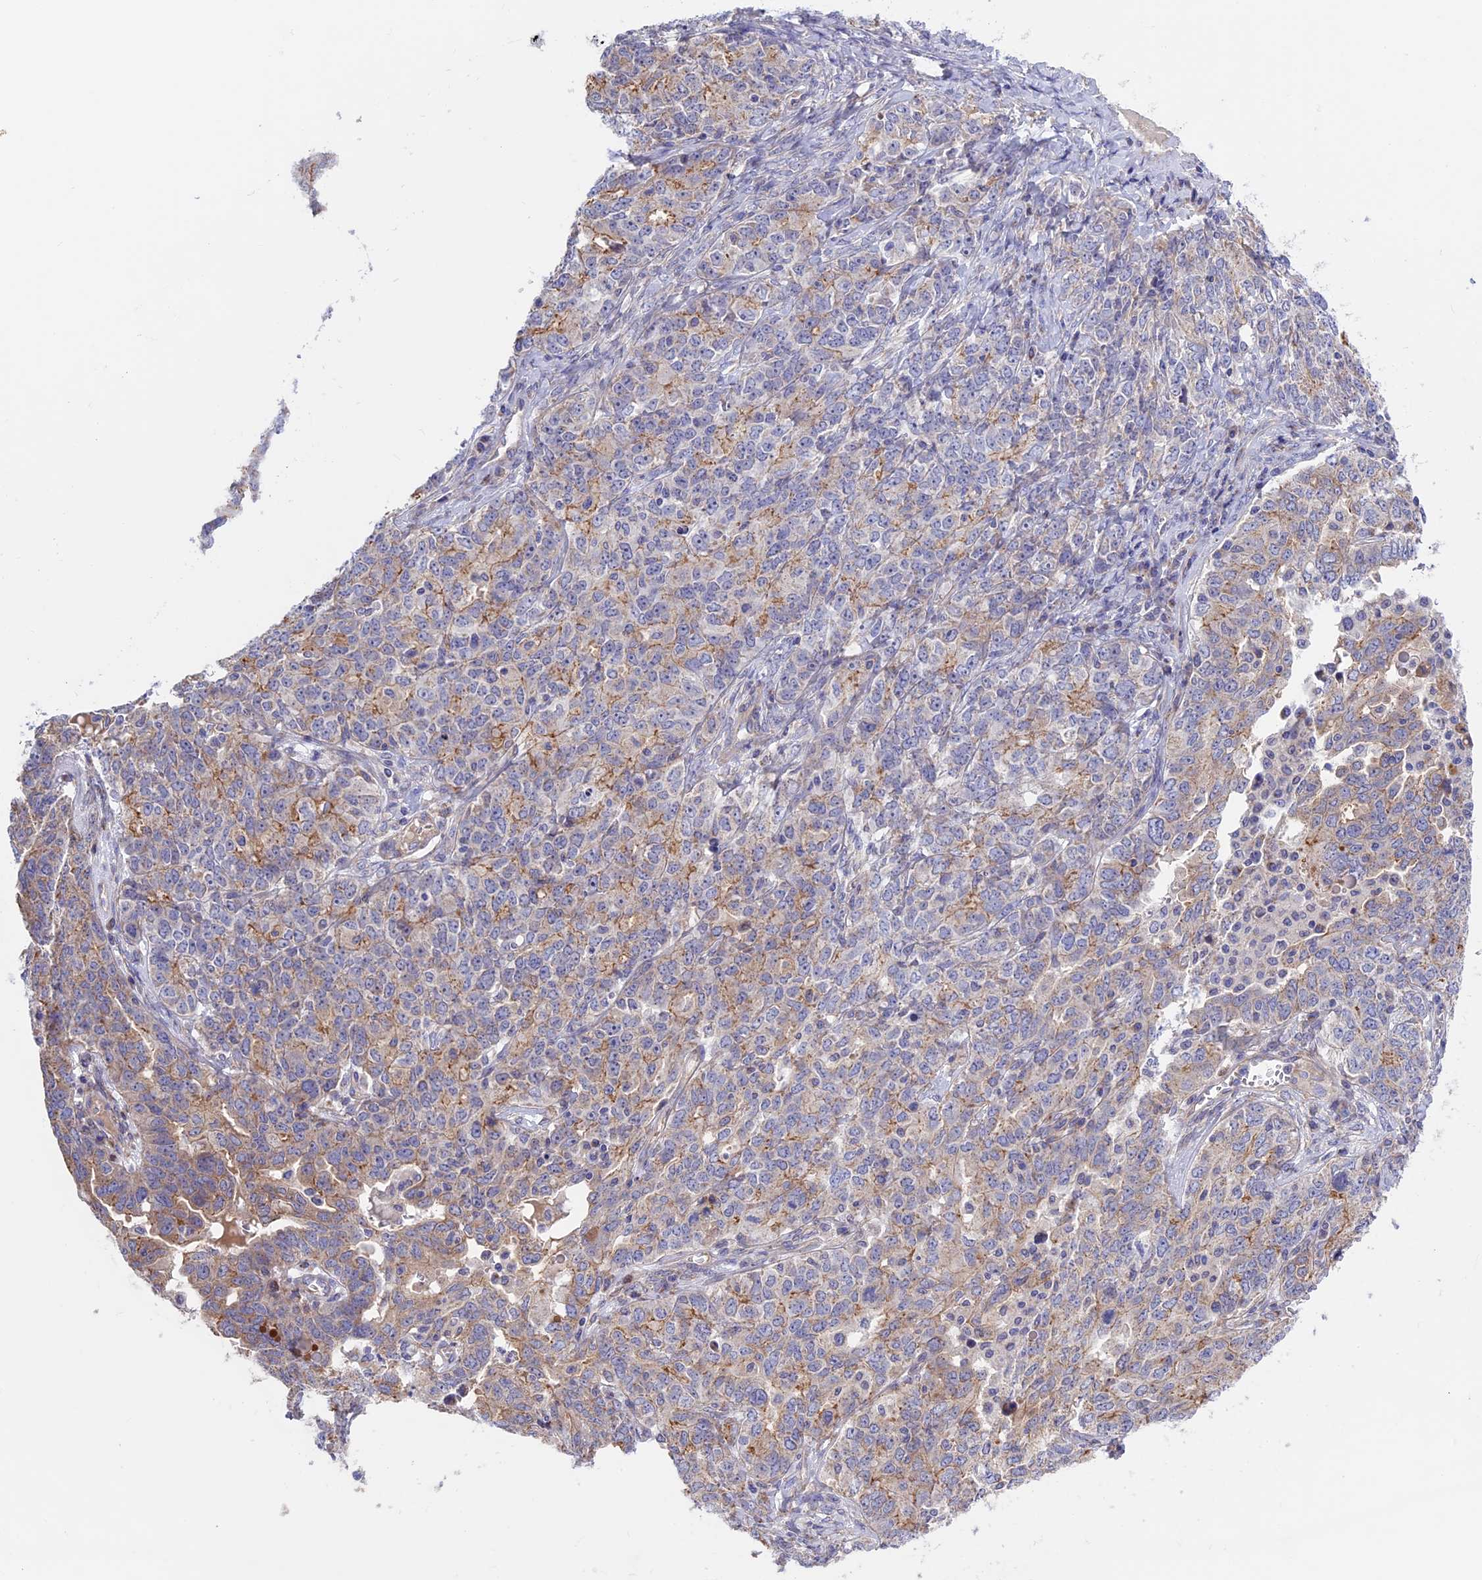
{"staining": {"intensity": "moderate", "quantity": "<25%", "location": "cytoplasmic/membranous"}, "tissue": "ovarian cancer", "cell_type": "Tumor cells", "image_type": "cancer", "snomed": [{"axis": "morphology", "description": "Carcinoma, endometroid"}, {"axis": "topography", "description": "Ovary"}], "caption": "The immunohistochemical stain shows moderate cytoplasmic/membranous staining in tumor cells of ovarian cancer tissue.", "gene": "ETFDH", "patient": {"sex": "female", "age": 62}}